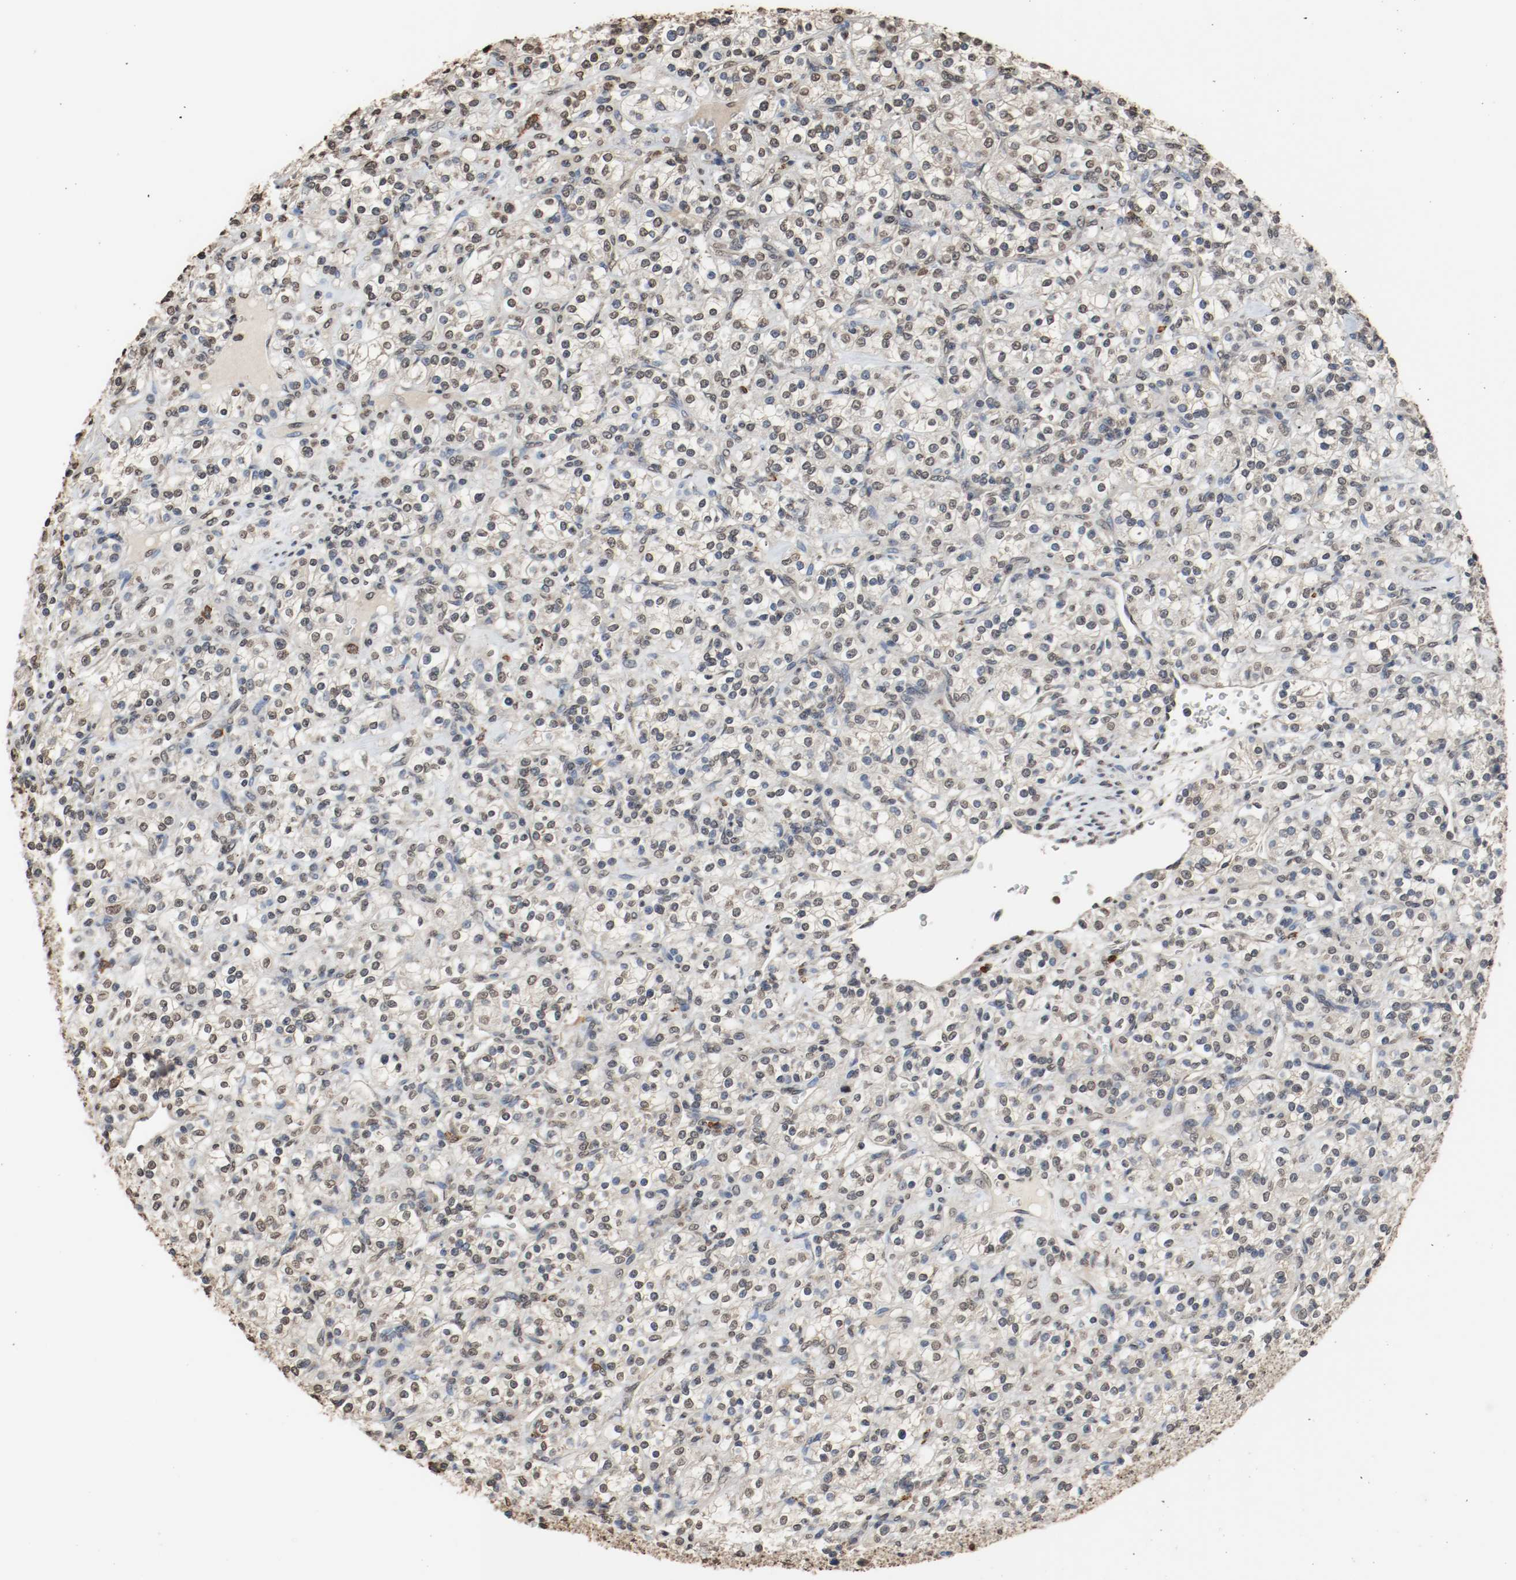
{"staining": {"intensity": "weak", "quantity": "<25%", "location": "nuclear"}, "tissue": "renal cancer", "cell_type": "Tumor cells", "image_type": "cancer", "snomed": [{"axis": "morphology", "description": "Adenocarcinoma, NOS"}, {"axis": "topography", "description": "Kidney"}], "caption": "Tumor cells show no significant expression in adenocarcinoma (renal).", "gene": "RTN4", "patient": {"sex": "male", "age": 77}}